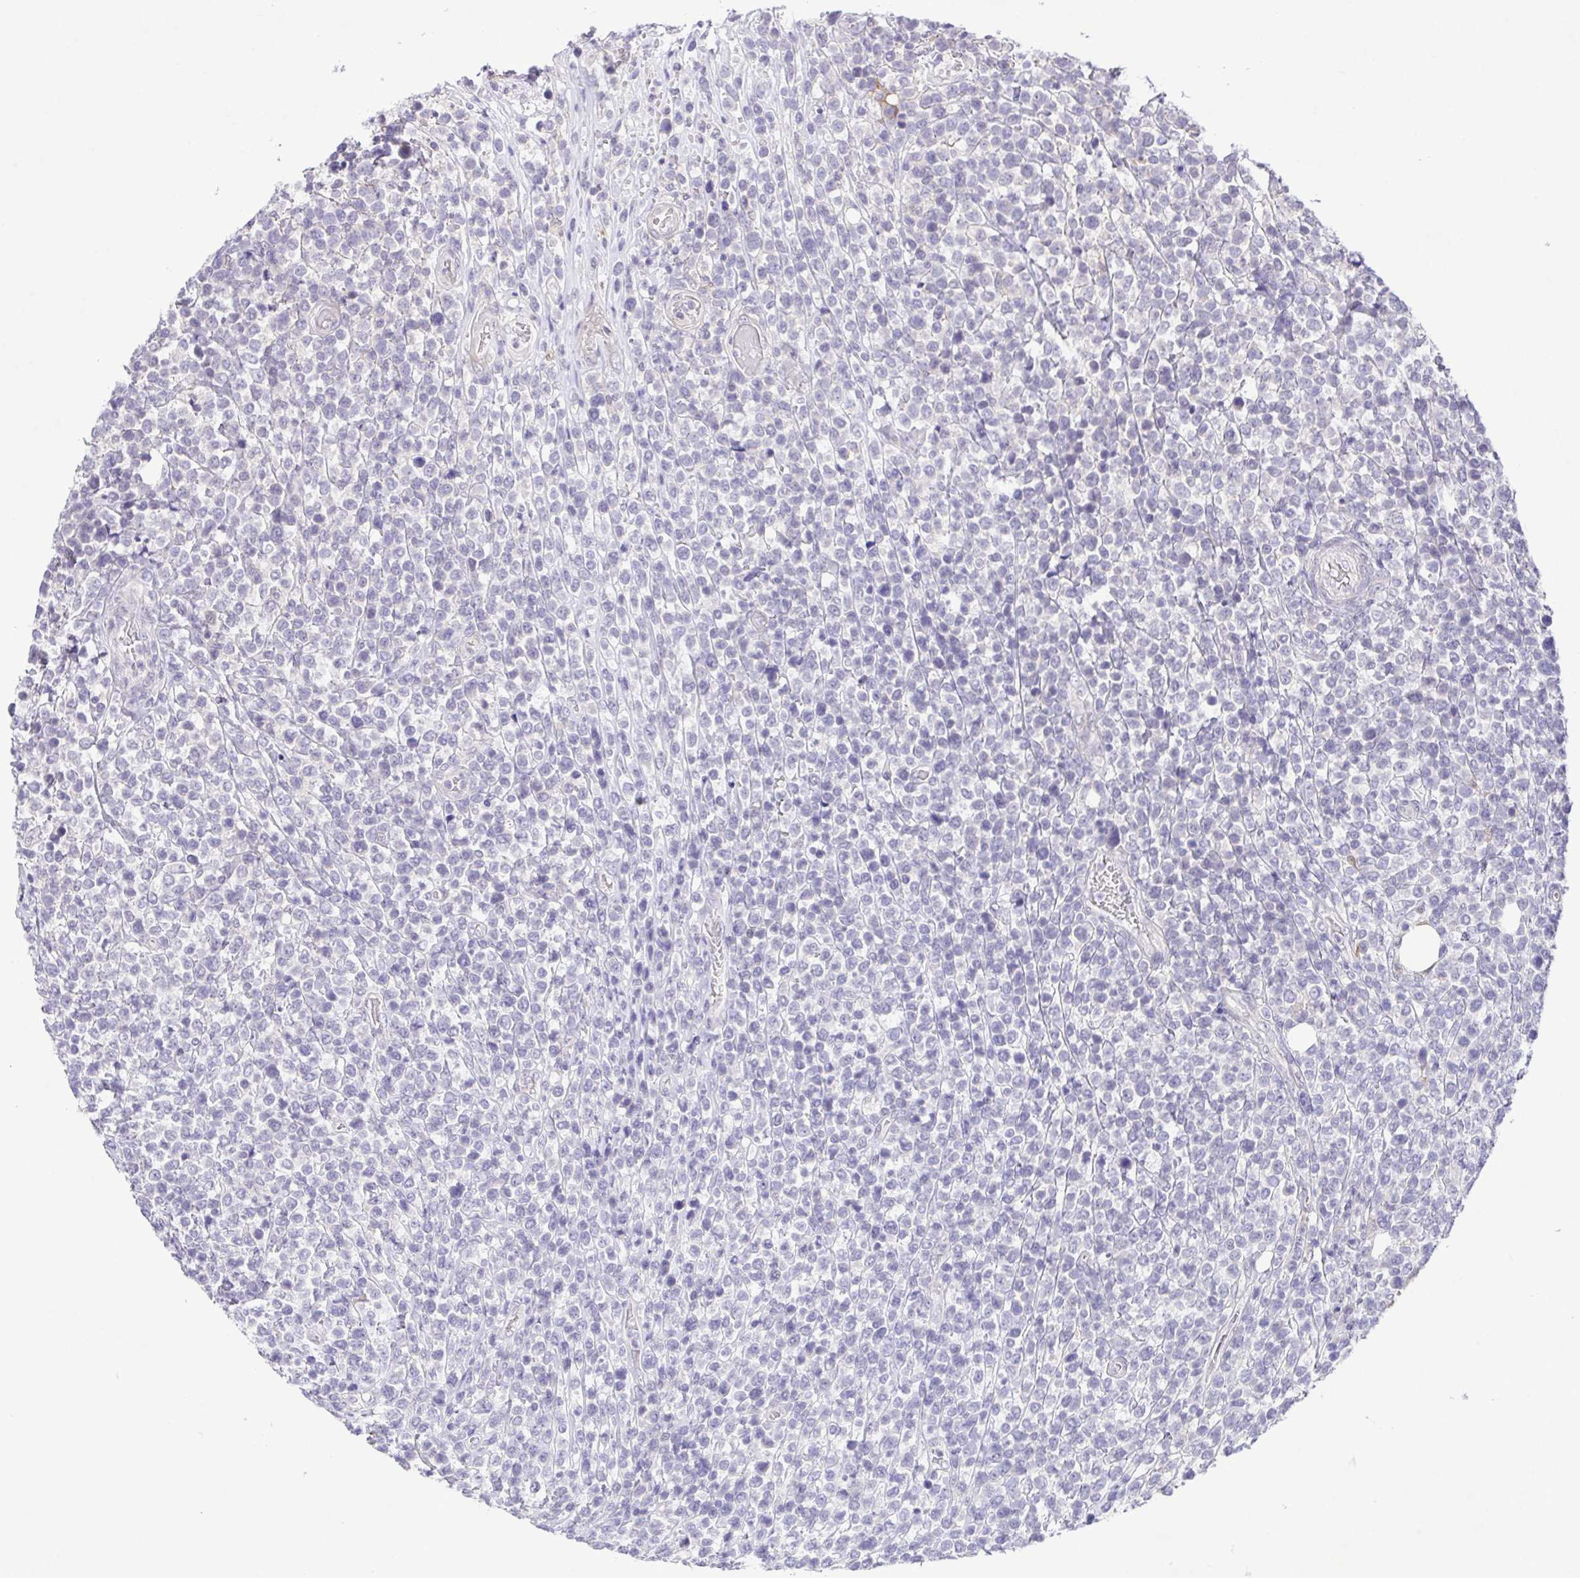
{"staining": {"intensity": "negative", "quantity": "none", "location": "none"}, "tissue": "lymphoma", "cell_type": "Tumor cells", "image_type": "cancer", "snomed": [{"axis": "morphology", "description": "Malignant lymphoma, non-Hodgkin's type, High grade"}, {"axis": "topography", "description": "Soft tissue"}], "caption": "Immunohistochemistry (IHC) photomicrograph of neoplastic tissue: human lymphoma stained with DAB demonstrates no significant protein positivity in tumor cells. The staining was performed using DAB to visualize the protein expression in brown, while the nuclei were stained in blue with hematoxylin (Magnification: 20x).", "gene": "IL1RN", "patient": {"sex": "female", "age": 56}}